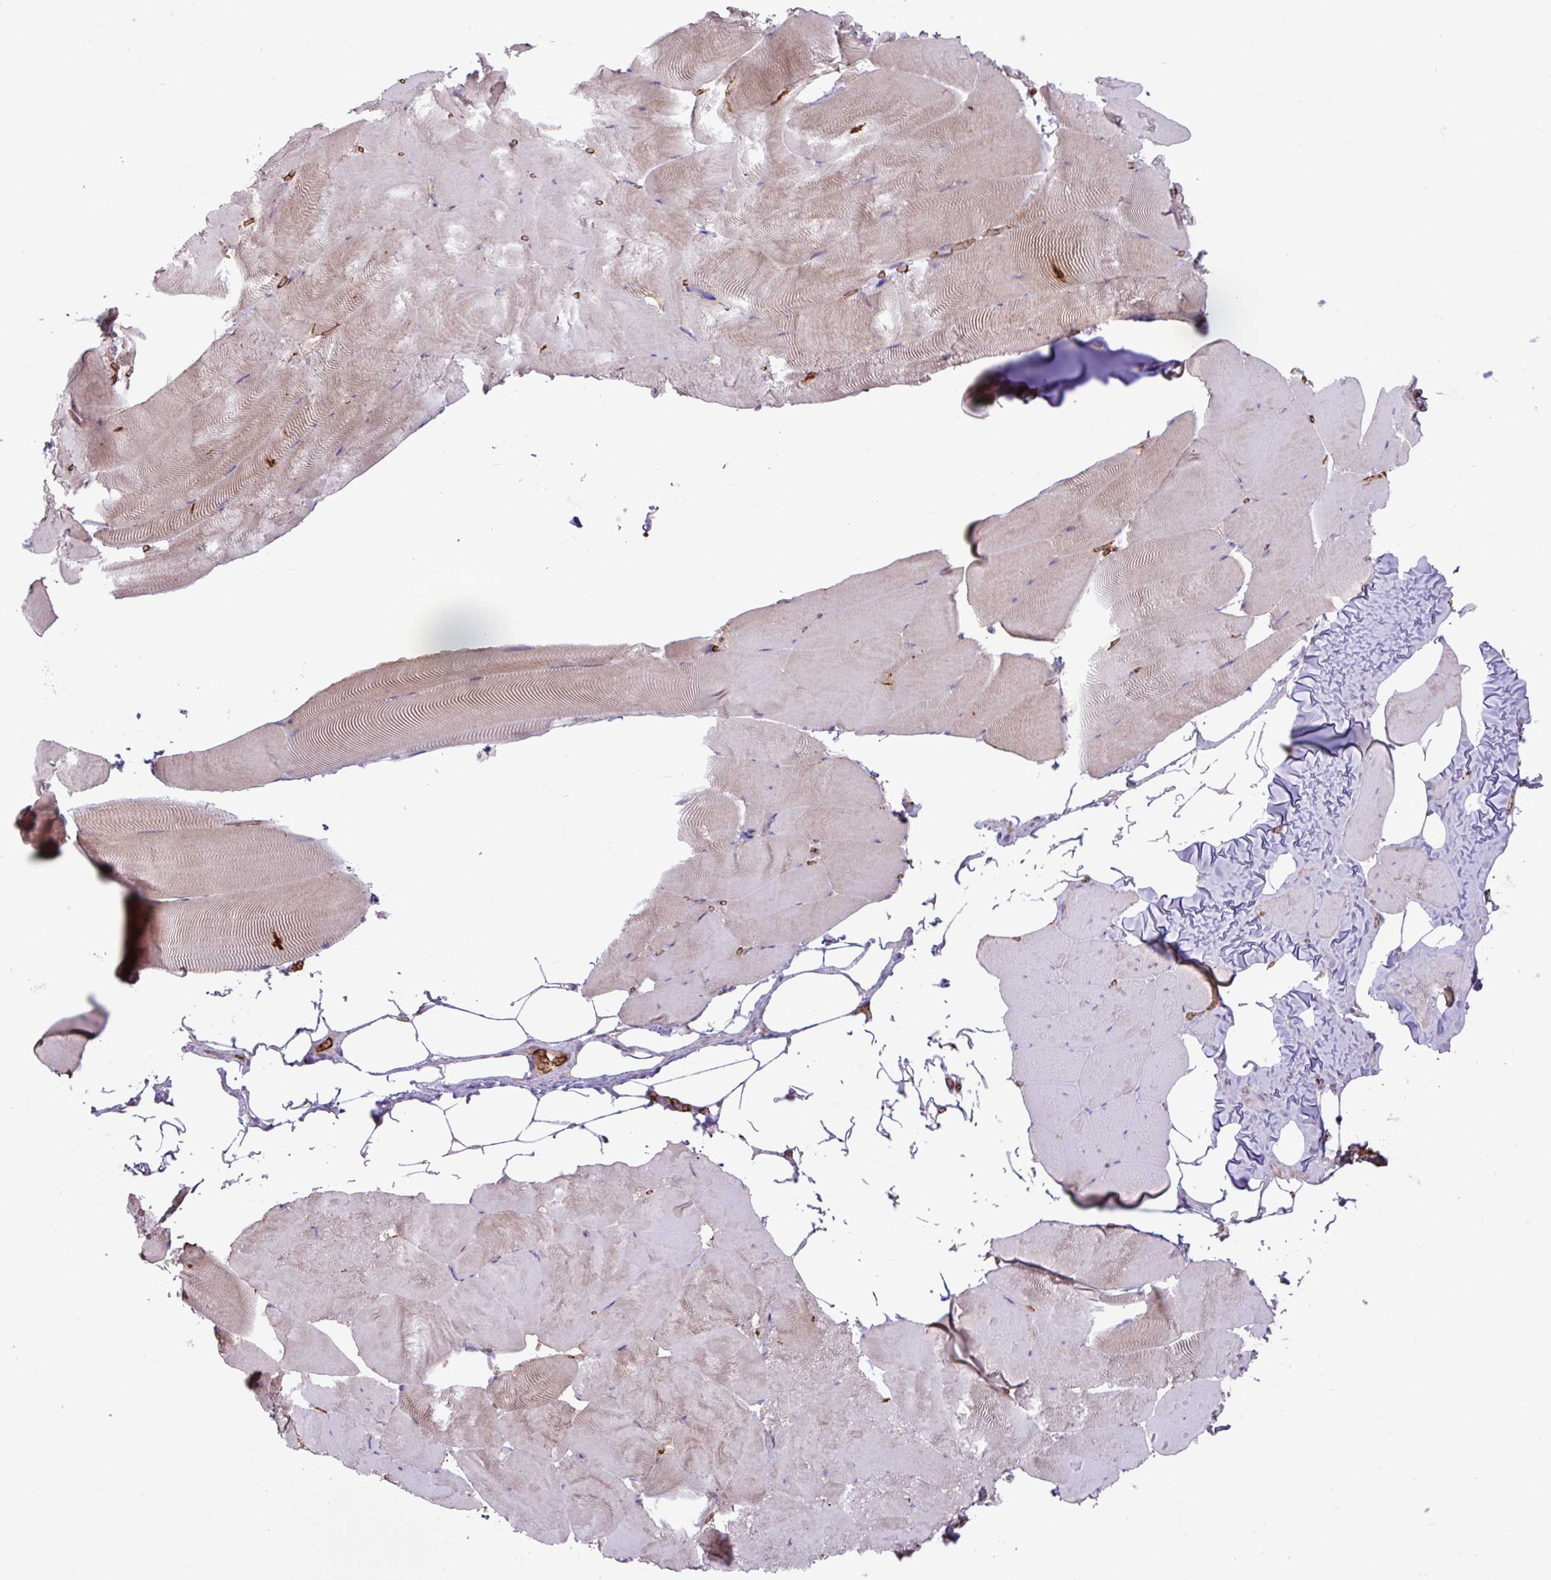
{"staining": {"intensity": "weak", "quantity": "25%-75%", "location": "cytoplasmic/membranous"}, "tissue": "skeletal muscle", "cell_type": "Myocytes", "image_type": "normal", "snomed": [{"axis": "morphology", "description": "Normal tissue, NOS"}, {"axis": "topography", "description": "Skeletal muscle"}], "caption": "Immunohistochemistry of normal skeletal muscle reveals low levels of weak cytoplasmic/membranous staining in approximately 25%-75% of myocytes.", "gene": "RAD21L1", "patient": {"sex": "female", "age": 64}}